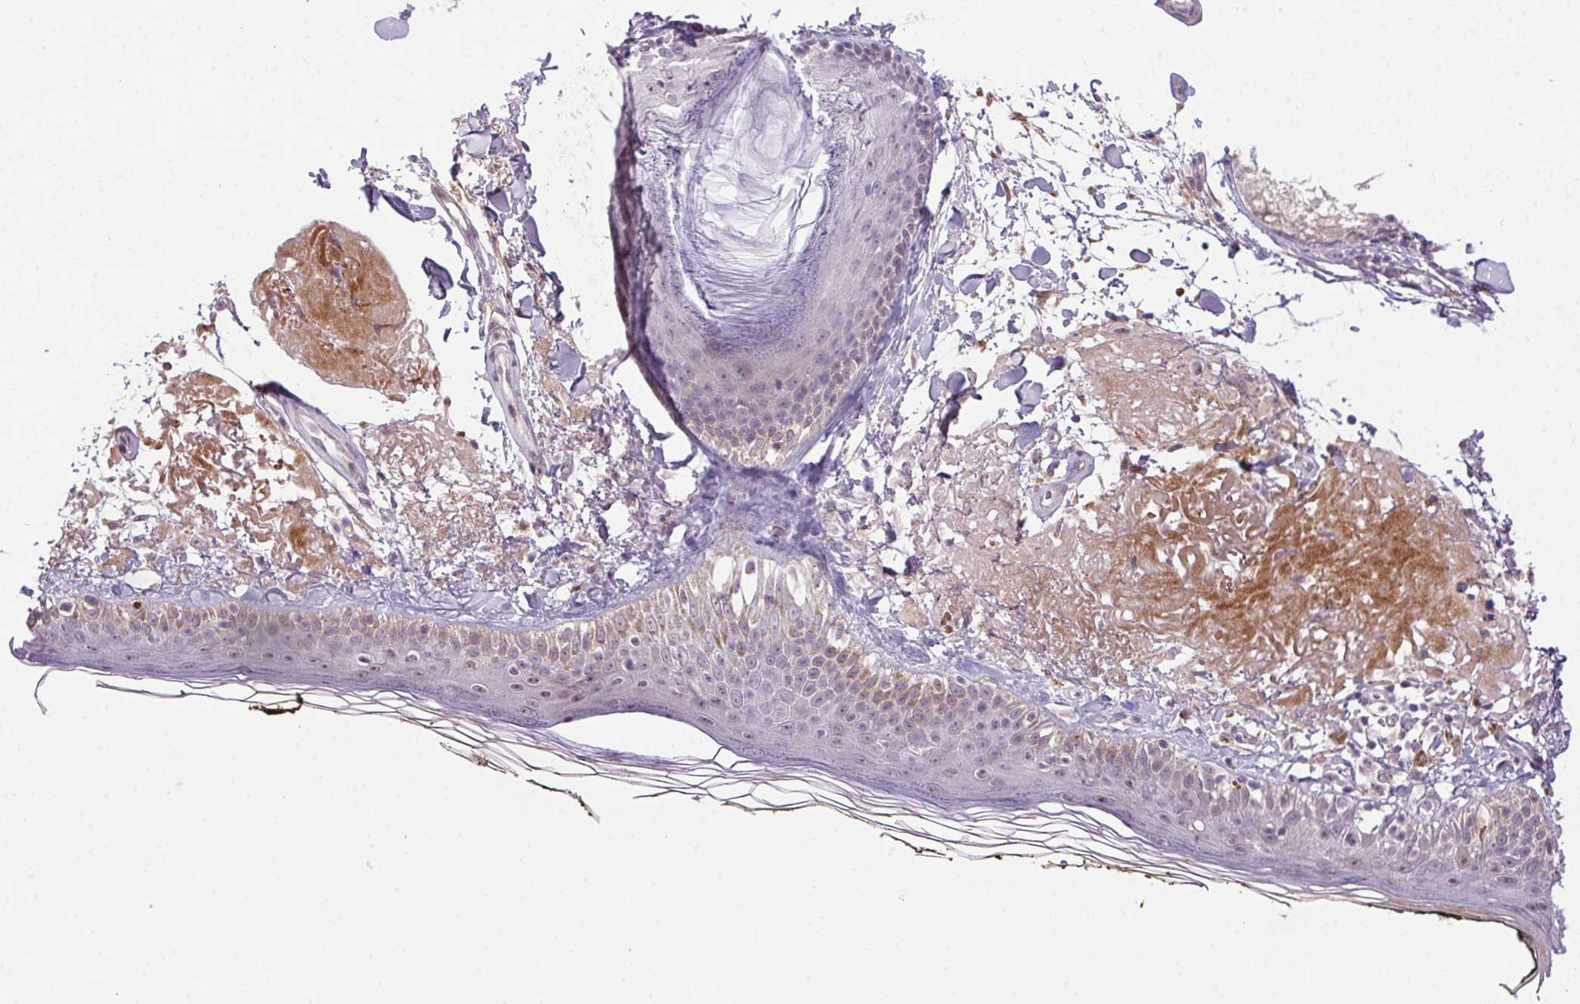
{"staining": {"intensity": "negative", "quantity": "none", "location": "none"}, "tissue": "skin", "cell_type": "Fibroblasts", "image_type": "normal", "snomed": [{"axis": "morphology", "description": "Normal tissue, NOS"}, {"axis": "topography", "description": "Skin"}], "caption": "DAB immunohistochemical staining of benign human skin demonstrates no significant positivity in fibroblasts.", "gene": "LRRTM1", "patient": {"sex": "male", "age": 76}}